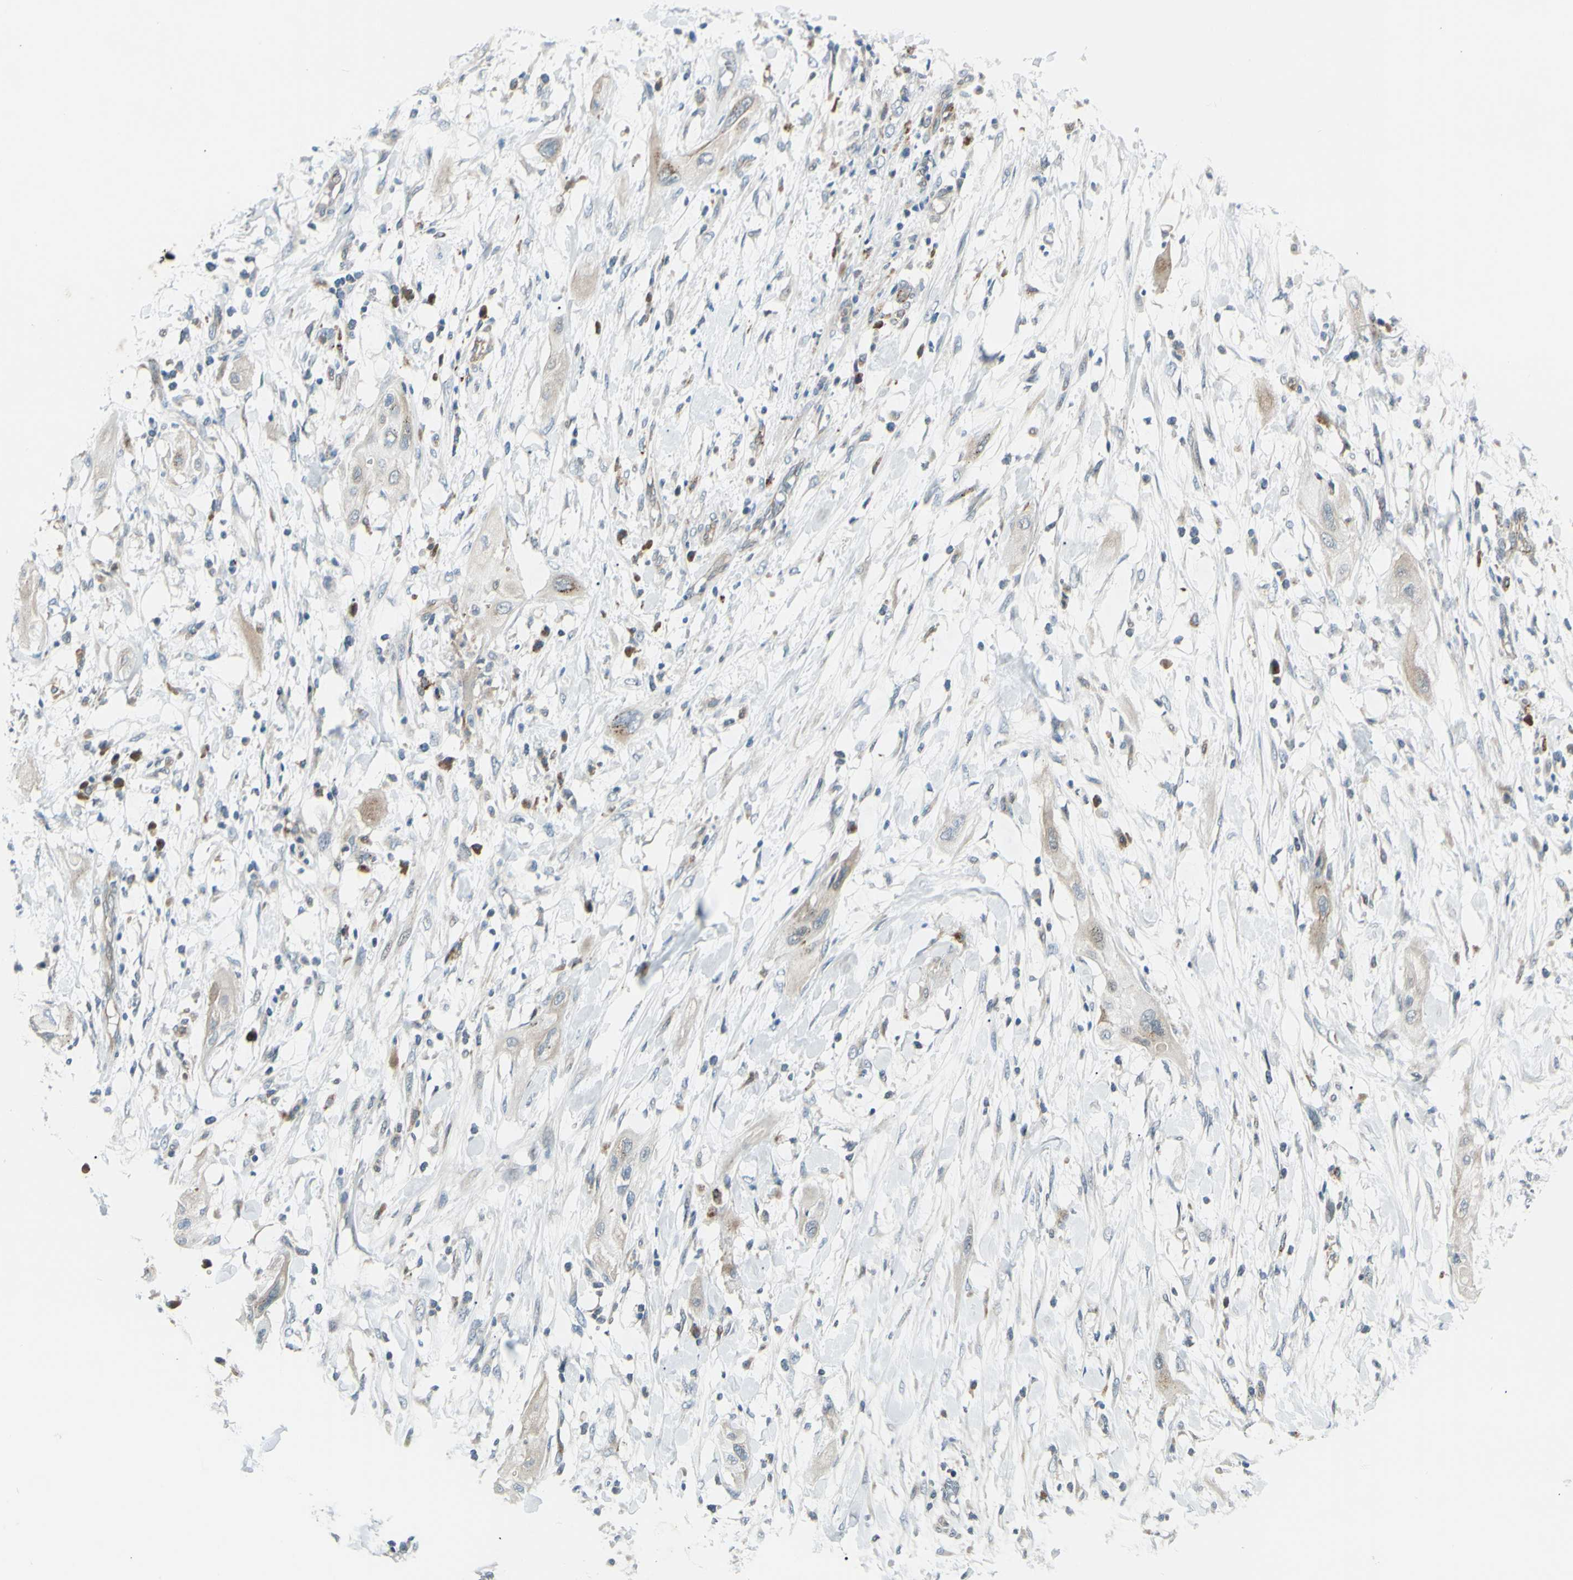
{"staining": {"intensity": "weak", "quantity": "25%-75%", "location": "cytoplasmic/membranous"}, "tissue": "lung cancer", "cell_type": "Tumor cells", "image_type": "cancer", "snomed": [{"axis": "morphology", "description": "Squamous cell carcinoma, NOS"}, {"axis": "topography", "description": "Lung"}], "caption": "A high-resolution photomicrograph shows immunohistochemistry staining of lung cancer, which reveals weak cytoplasmic/membranous positivity in about 25%-75% of tumor cells.", "gene": "LMTK2", "patient": {"sex": "female", "age": 47}}